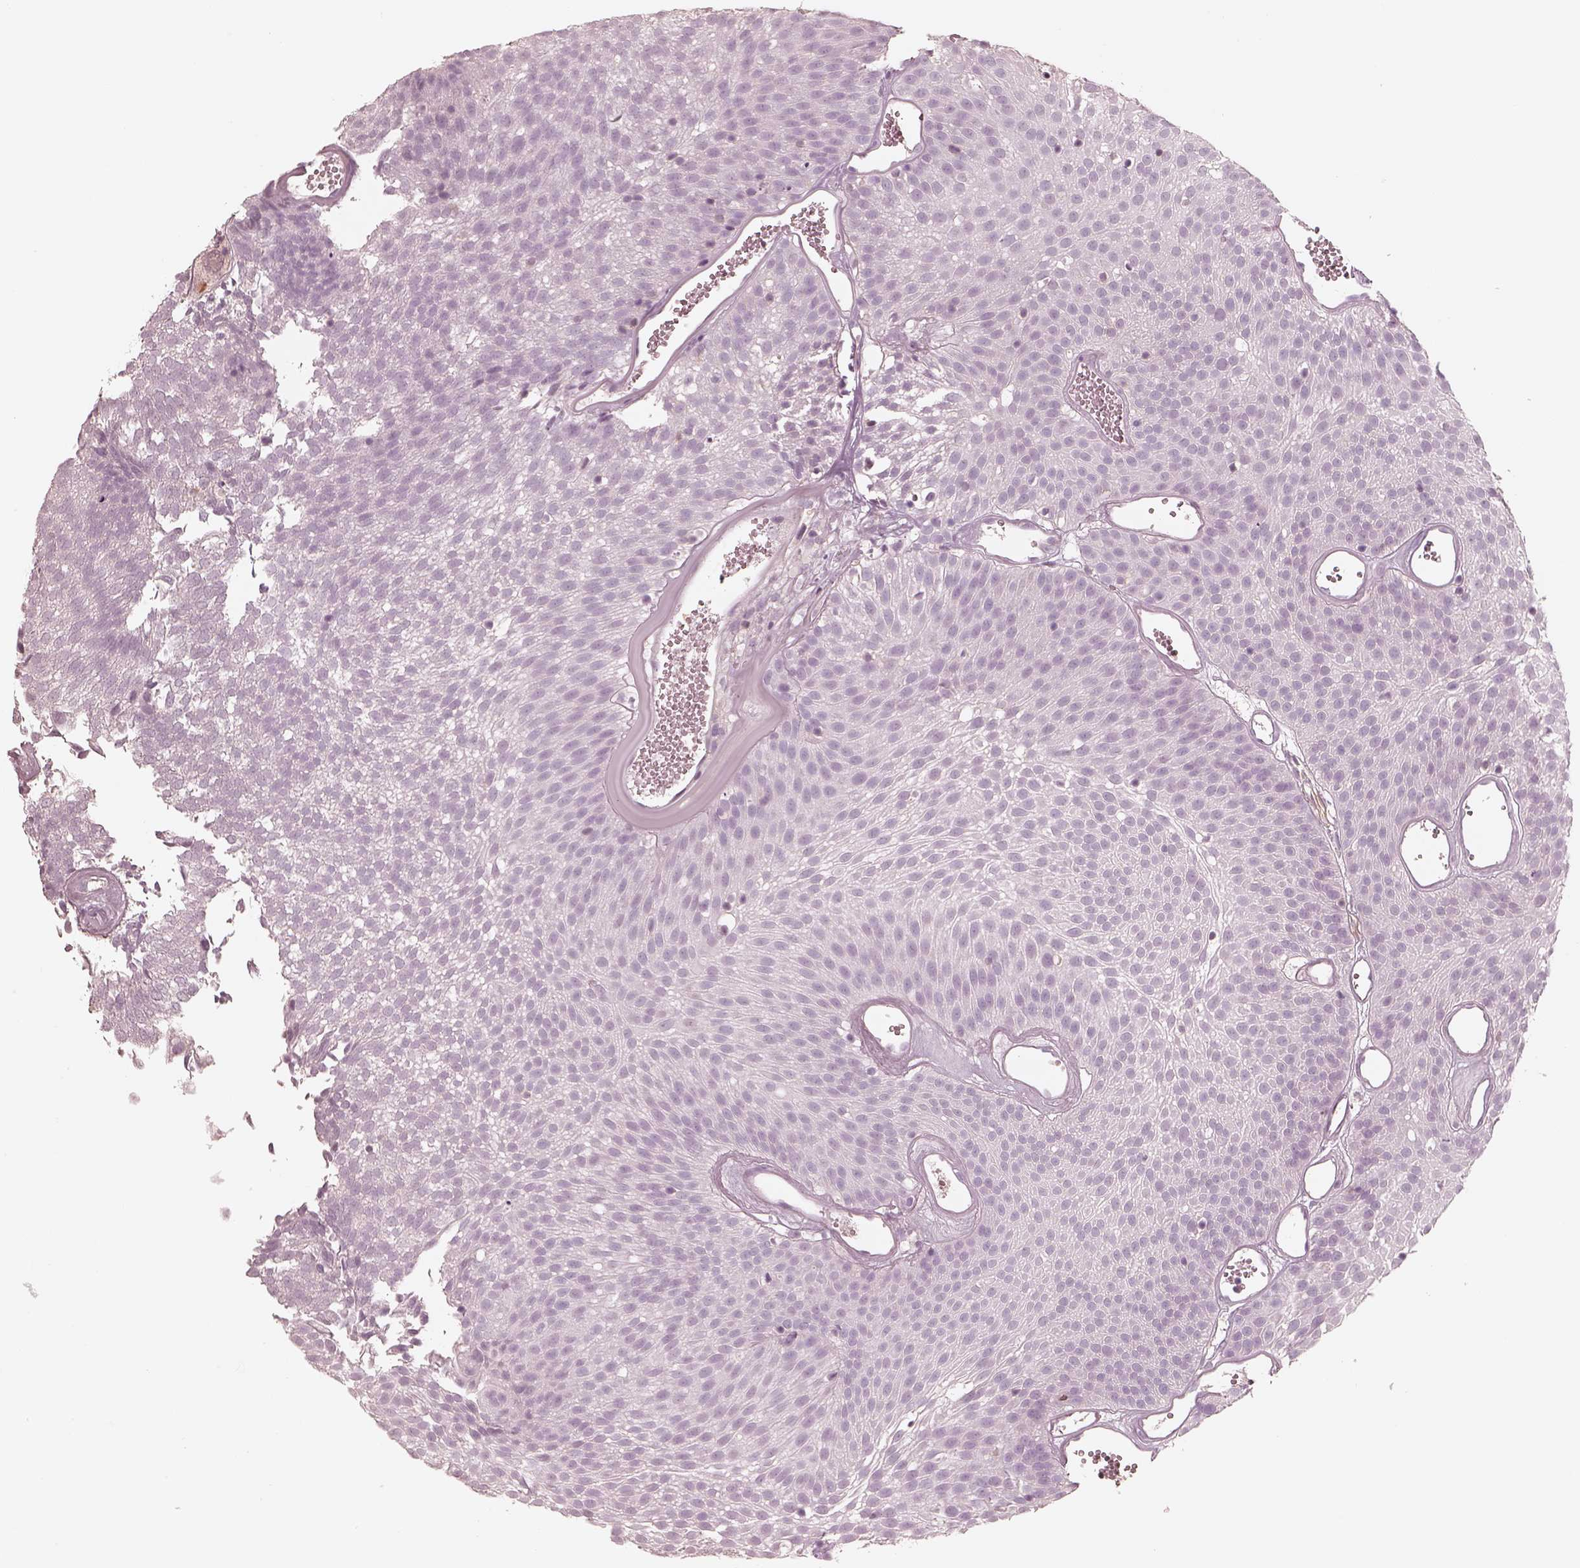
{"staining": {"intensity": "negative", "quantity": "none", "location": "none"}, "tissue": "urothelial cancer", "cell_type": "Tumor cells", "image_type": "cancer", "snomed": [{"axis": "morphology", "description": "Urothelial carcinoma, Low grade"}, {"axis": "topography", "description": "Urinary bladder"}], "caption": "Immunohistochemistry micrograph of urothelial cancer stained for a protein (brown), which exhibits no positivity in tumor cells. The staining is performed using DAB (3,3'-diaminobenzidine) brown chromogen with nuclei counter-stained in using hematoxylin.", "gene": "GPRIN1", "patient": {"sex": "male", "age": 52}}